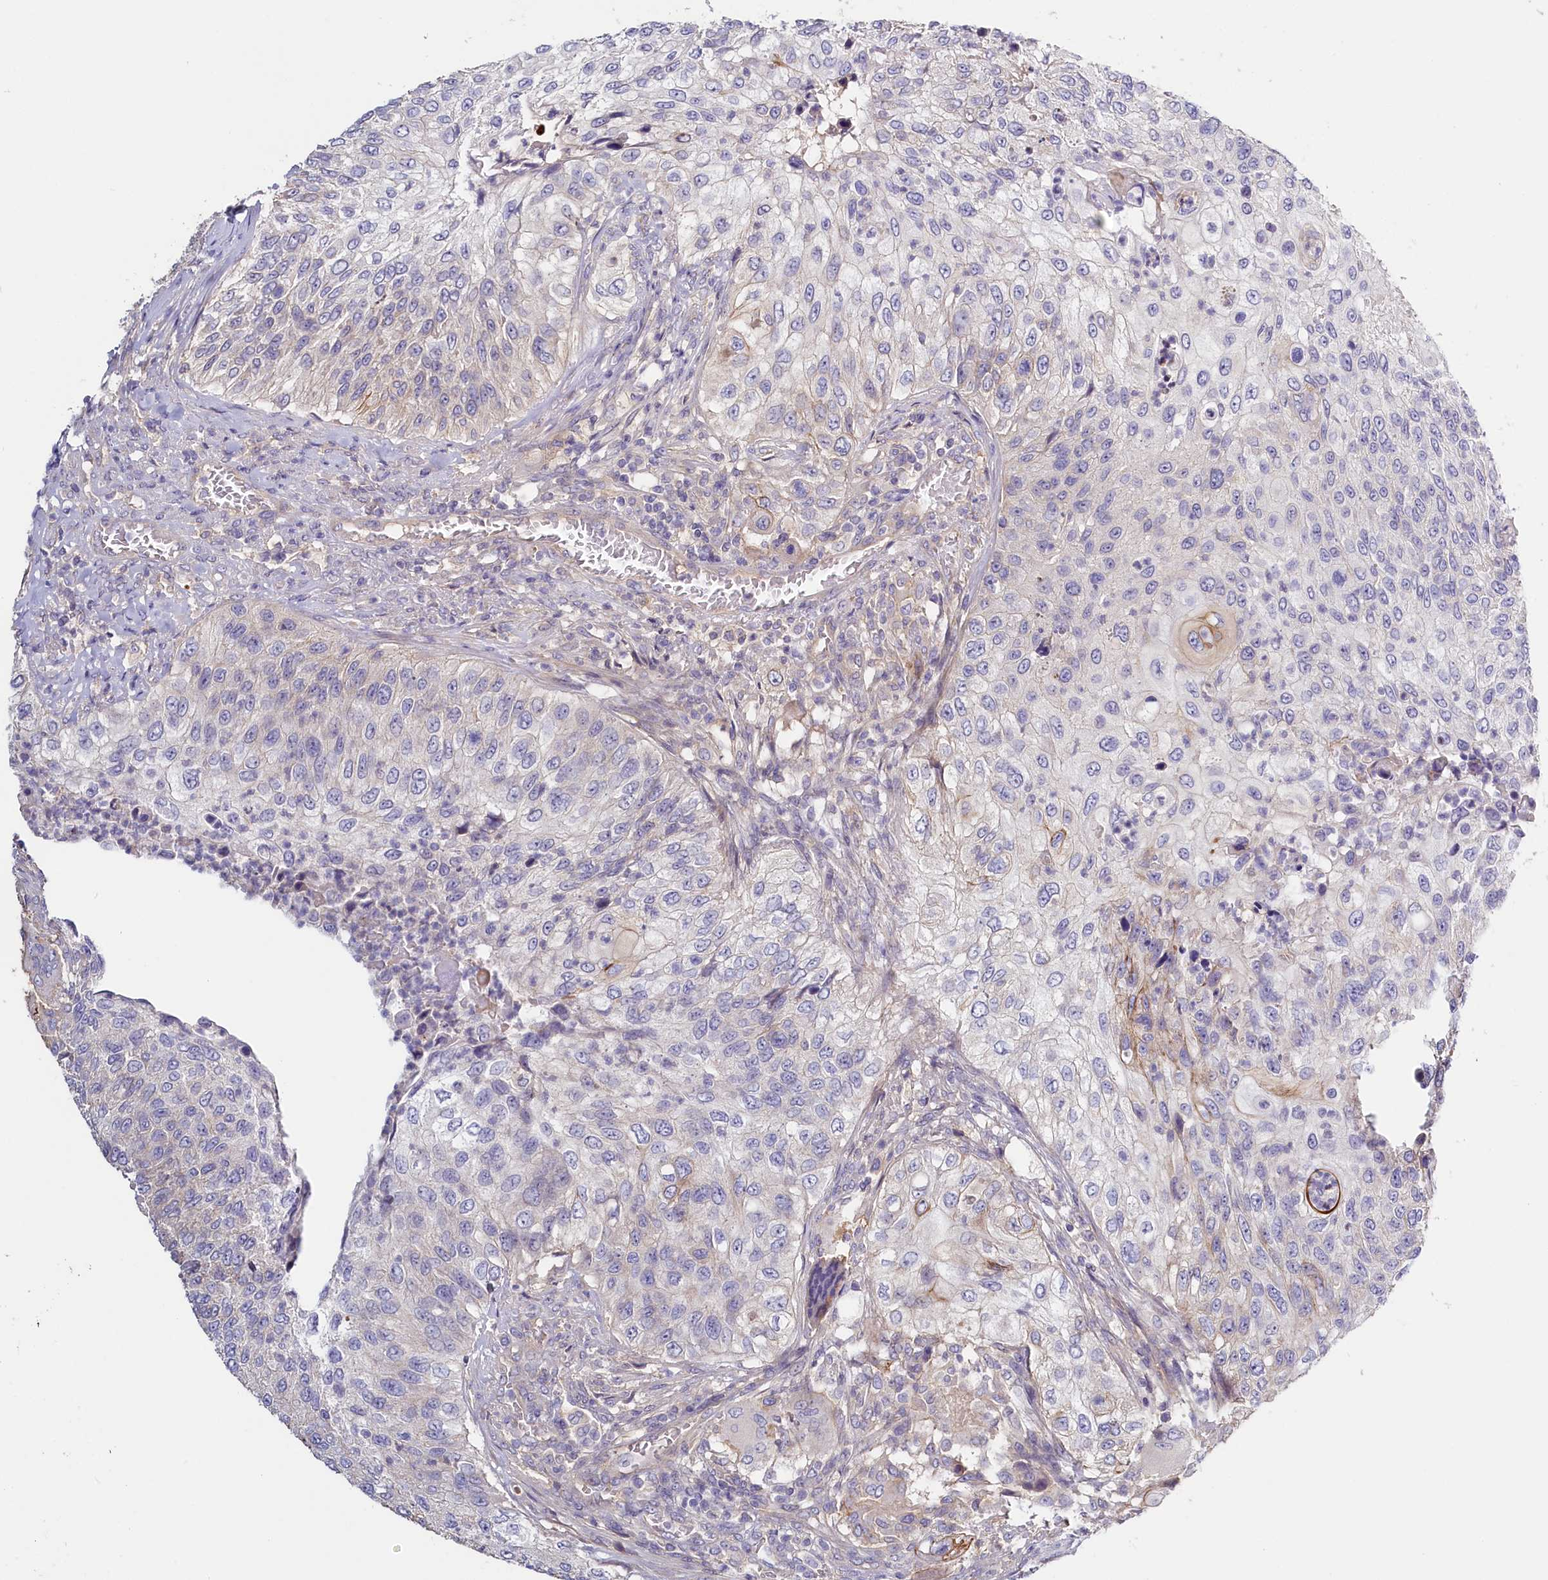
{"staining": {"intensity": "moderate", "quantity": "<25%", "location": "cytoplasmic/membranous"}, "tissue": "urothelial cancer", "cell_type": "Tumor cells", "image_type": "cancer", "snomed": [{"axis": "morphology", "description": "Urothelial carcinoma, High grade"}, {"axis": "topography", "description": "Urinary bladder"}], "caption": "Human urothelial cancer stained for a protein (brown) displays moderate cytoplasmic/membranous positive expression in about <25% of tumor cells.", "gene": "PDE6D", "patient": {"sex": "female", "age": 60}}